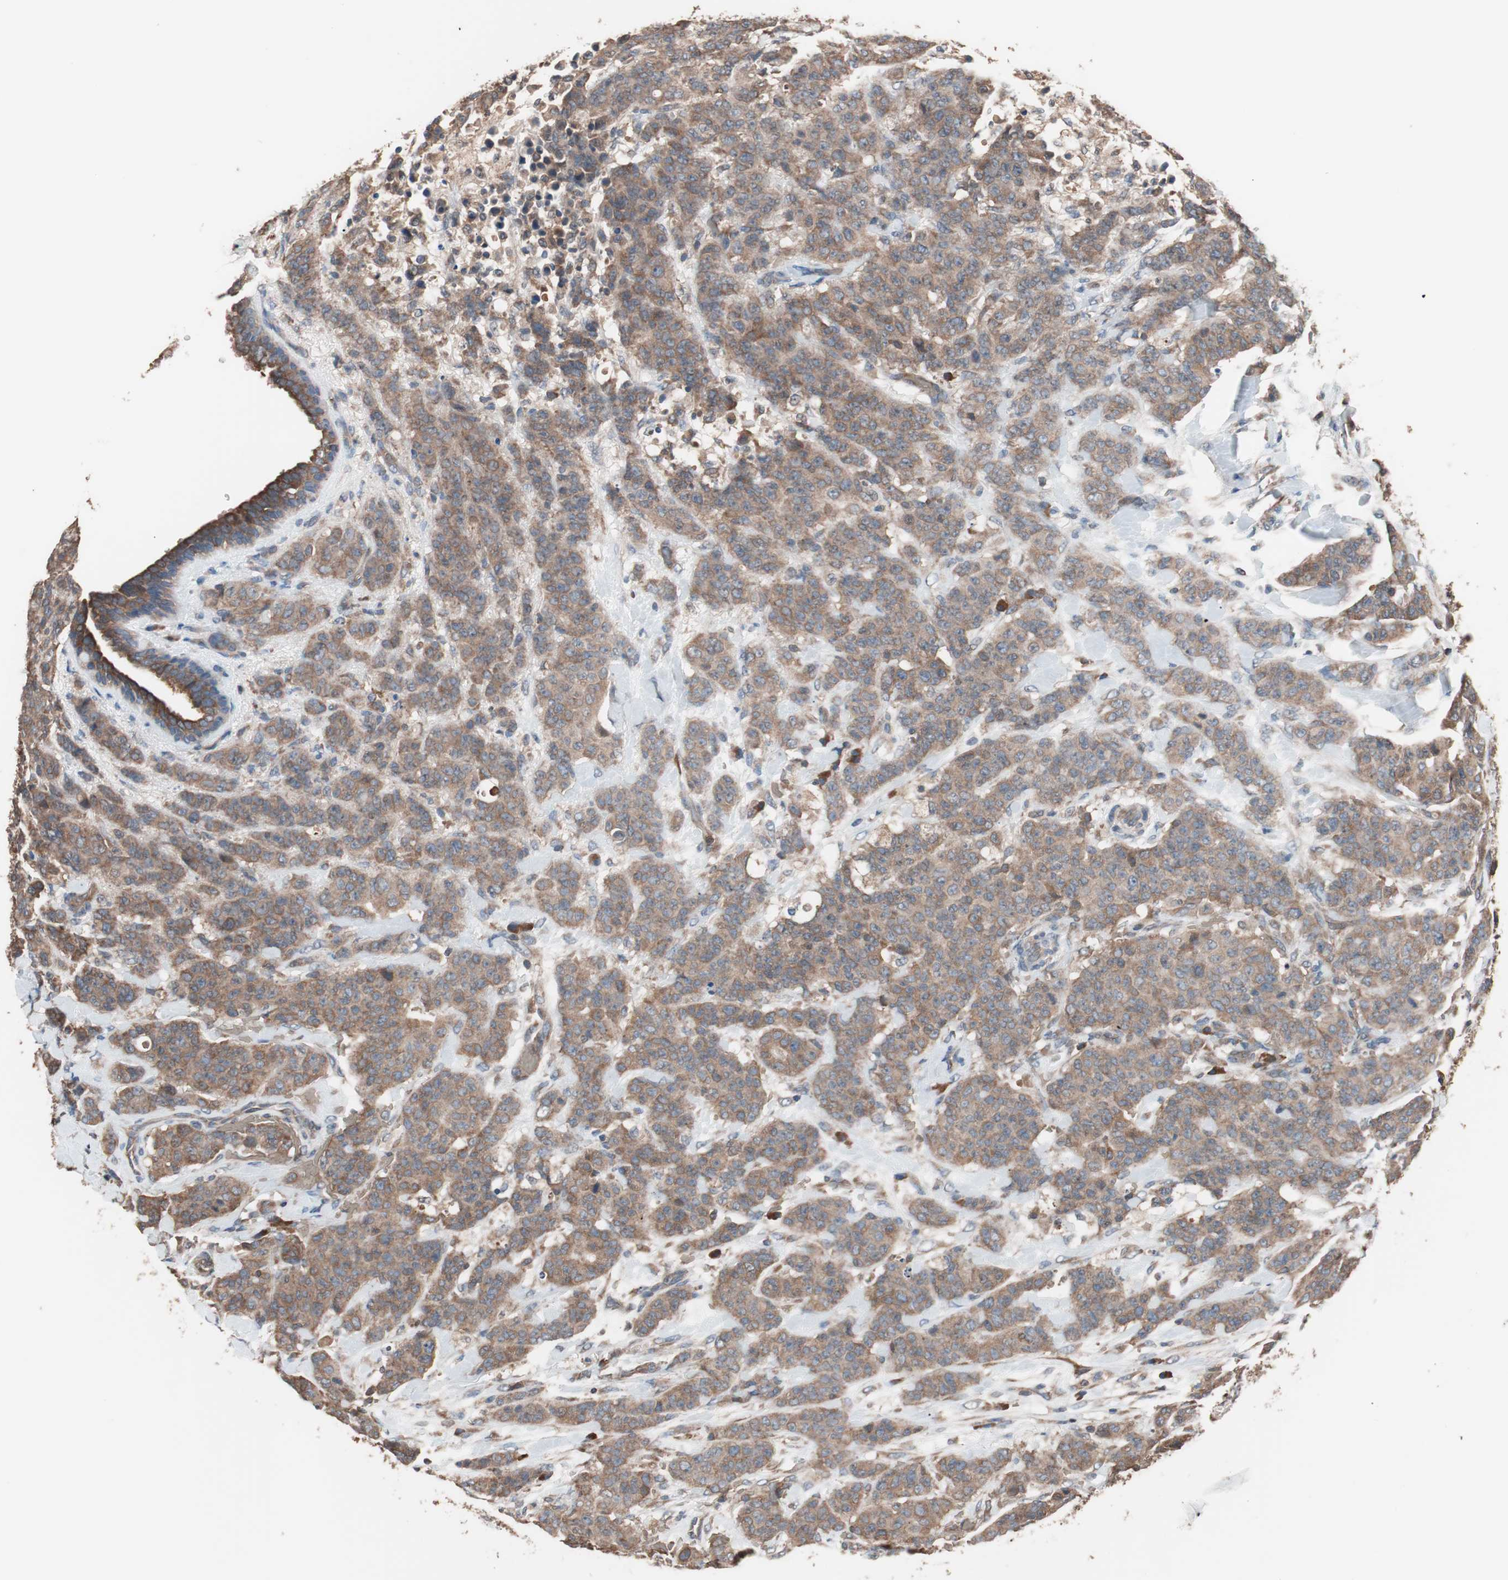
{"staining": {"intensity": "moderate", "quantity": ">75%", "location": "cytoplasmic/membranous"}, "tissue": "breast cancer", "cell_type": "Tumor cells", "image_type": "cancer", "snomed": [{"axis": "morphology", "description": "Duct carcinoma"}, {"axis": "topography", "description": "Breast"}], "caption": "DAB immunohistochemical staining of human infiltrating ductal carcinoma (breast) displays moderate cytoplasmic/membranous protein expression in approximately >75% of tumor cells.", "gene": "GLYCTK", "patient": {"sex": "female", "age": 40}}